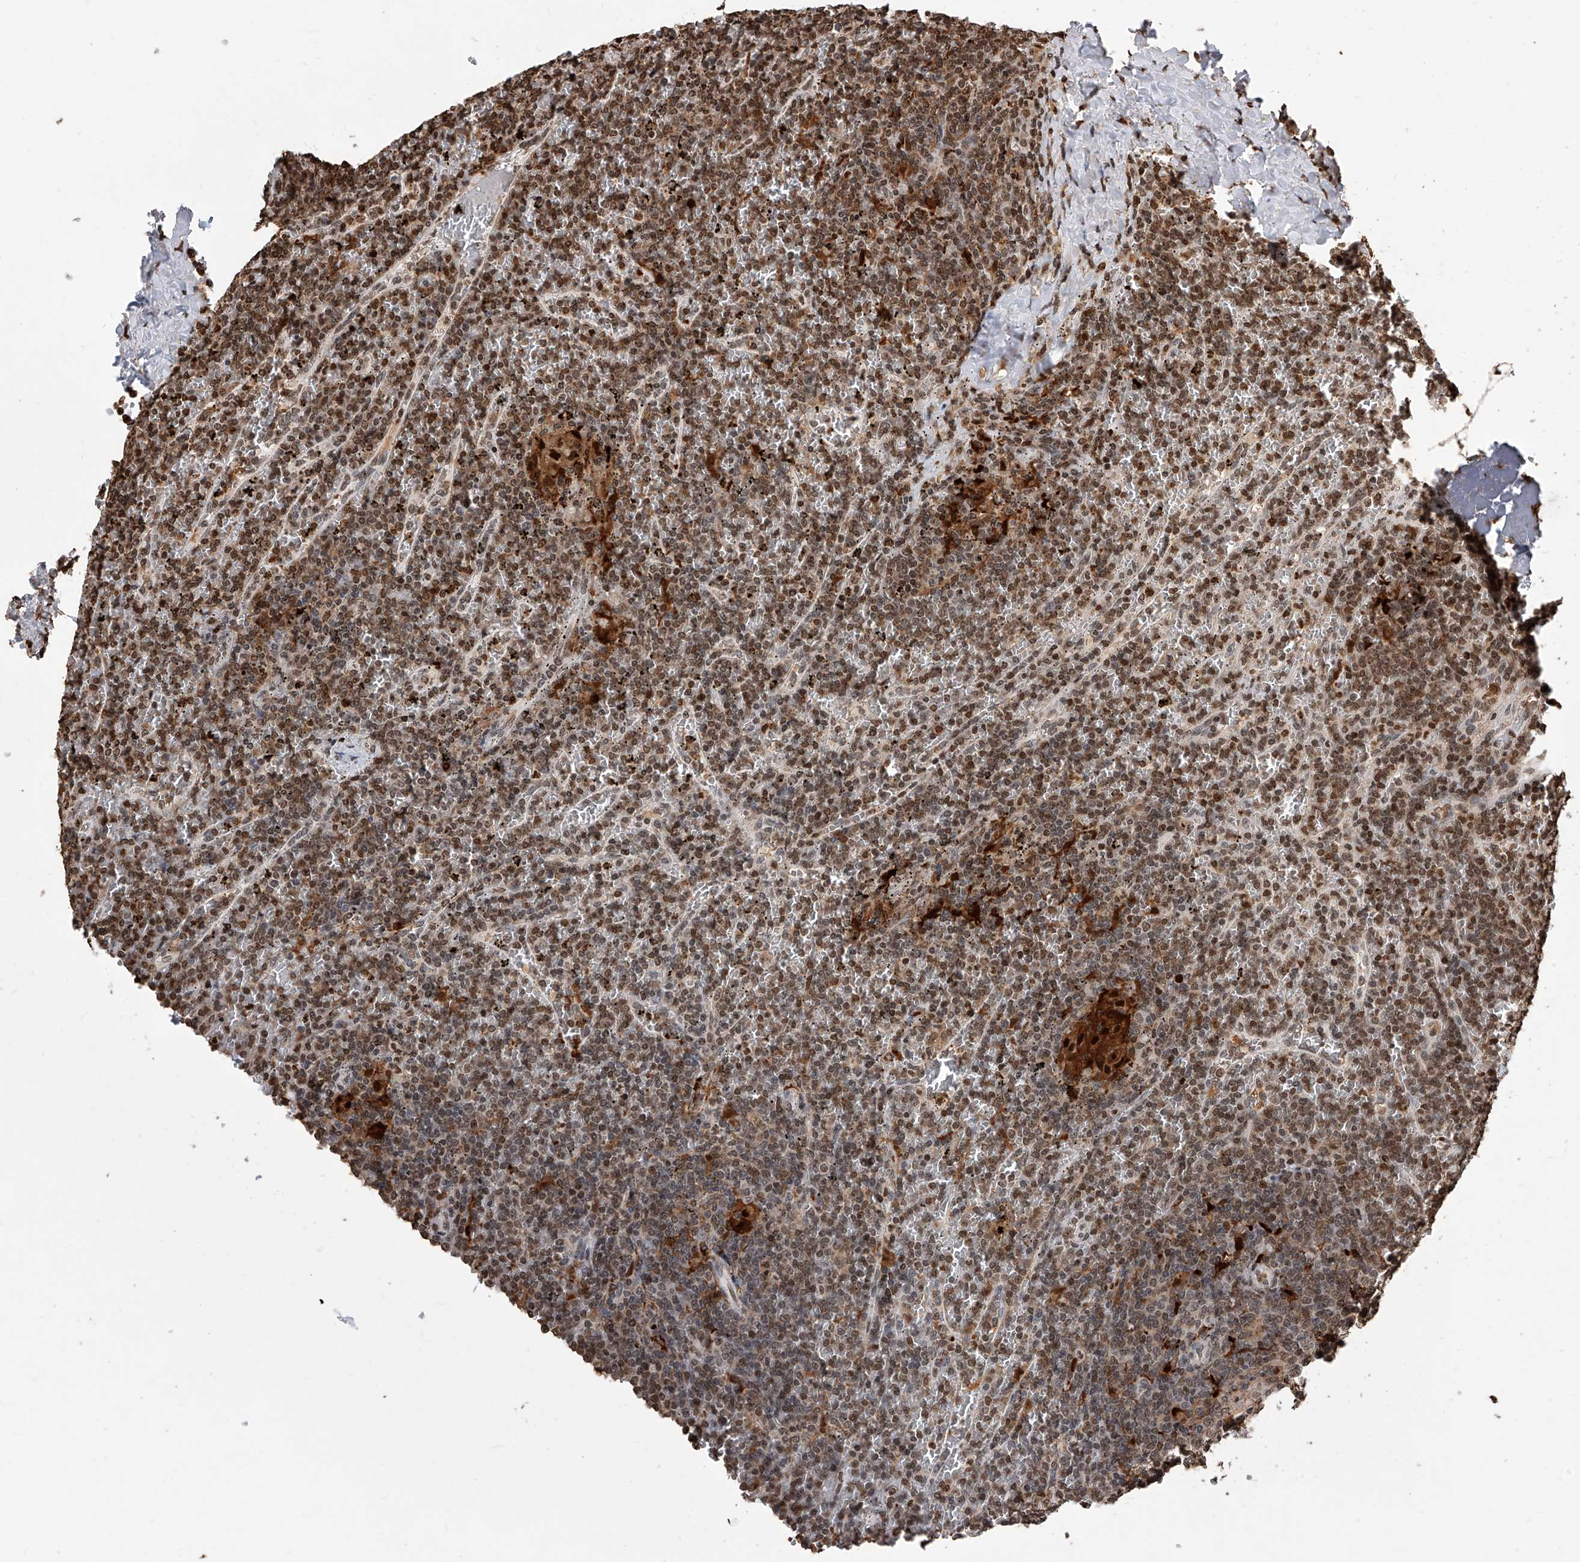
{"staining": {"intensity": "moderate", "quantity": ">75%", "location": "nuclear"}, "tissue": "lymphoma", "cell_type": "Tumor cells", "image_type": "cancer", "snomed": [{"axis": "morphology", "description": "Malignant lymphoma, non-Hodgkin's type, Low grade"}, {"axis": "topography", "description": "Spleen"}], "caption": "Protein analysis of malignant lymphoma, non-Hodgkin's type (low-grade) tissue displays moderate nuclear positivity in approximately >75% of tumor cells.", "gene": "CFAP410", "patient": {"sex": "female", "age": 19}}